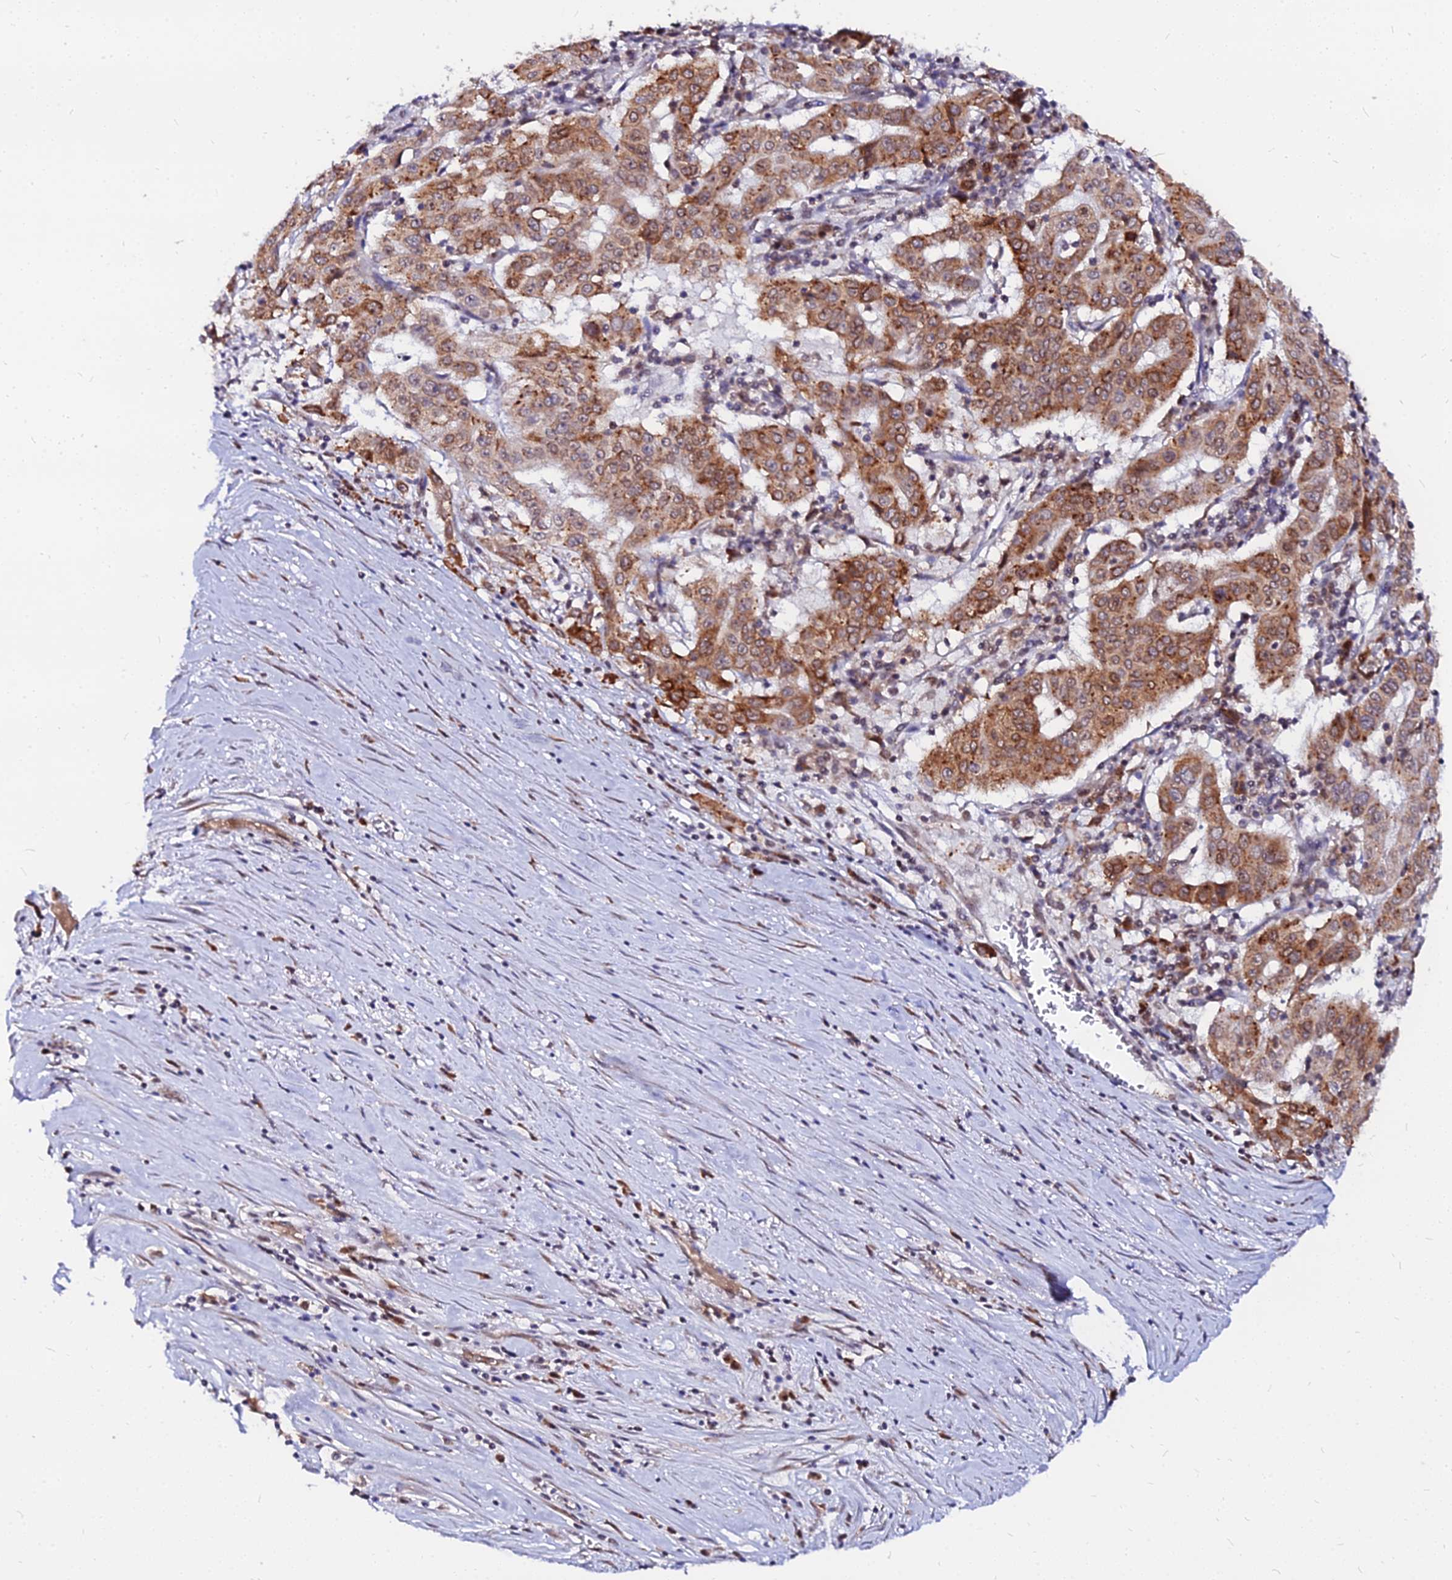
{"staining": {"intensity": "moderate", "quantity": ">75%", "location": "cytoplasmic/membranous"}, "tissue": "pancreatic cancer", "cell_type": "Tumor cells", "image_type": "cancer", "snomed": [{"axis": "morphology", "description": "Adenocarcinoma, NOS"}, {"axis": "topography", "description": "Pancreas"}], "caption": "Immunohistochemistry (IHC) (DAB (3,3'-diaminobenzidine)) staining of pancreatic adenocarcinoma exhibits moderate cytoplasmic/membranous protein staining in approximately >75% of tumor cells. (Stains: DAB (3,3'-diaminobenzidine) in brown, nuclei in blue, Microscopy: brightfield microscopy at high magnification).", "gene": "RNF121", "patient": {"sex": "male", "age": 63}}